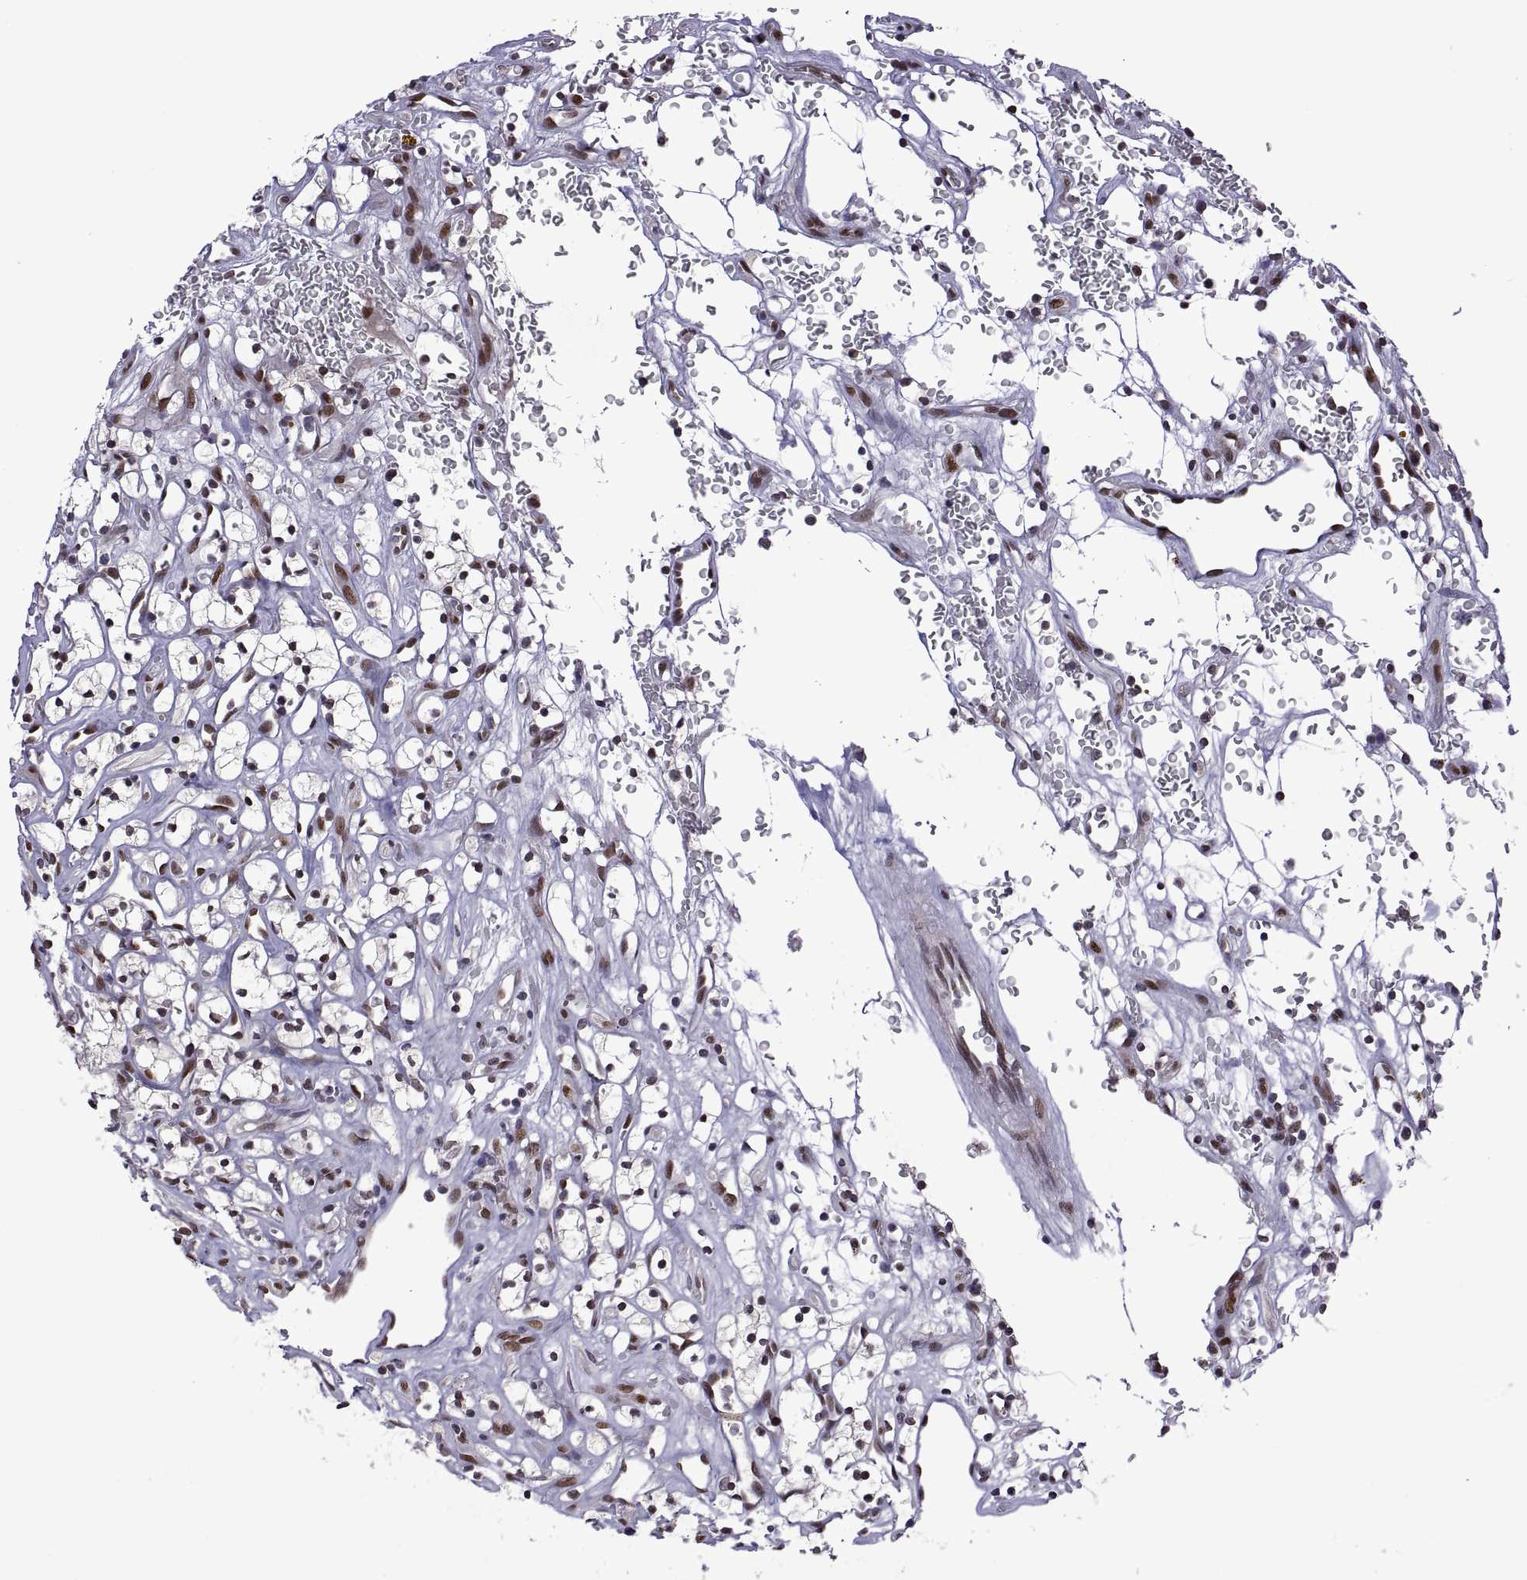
{"staining": {"intensity": "moderate", "quantity": "25%-75%", "location": "nuclear"}, "tissue": "renal cancer", "cell_type": "Tumor cells", "image_type": "cancer", "snomed": [{"axis": "morphology", "description": "Adenocarcinoma, NOS"}, {"axis": "topography", "description": "Kidney"}], "caption": "Renal cancer (adenocarcinoma) stained for a protein (brown) demonstrates moderate nuclear positive staining in approximately 25%-75% of tumor cells.", "gene": "NR4A1", "patient": {"sex": "female", "age": 64}}